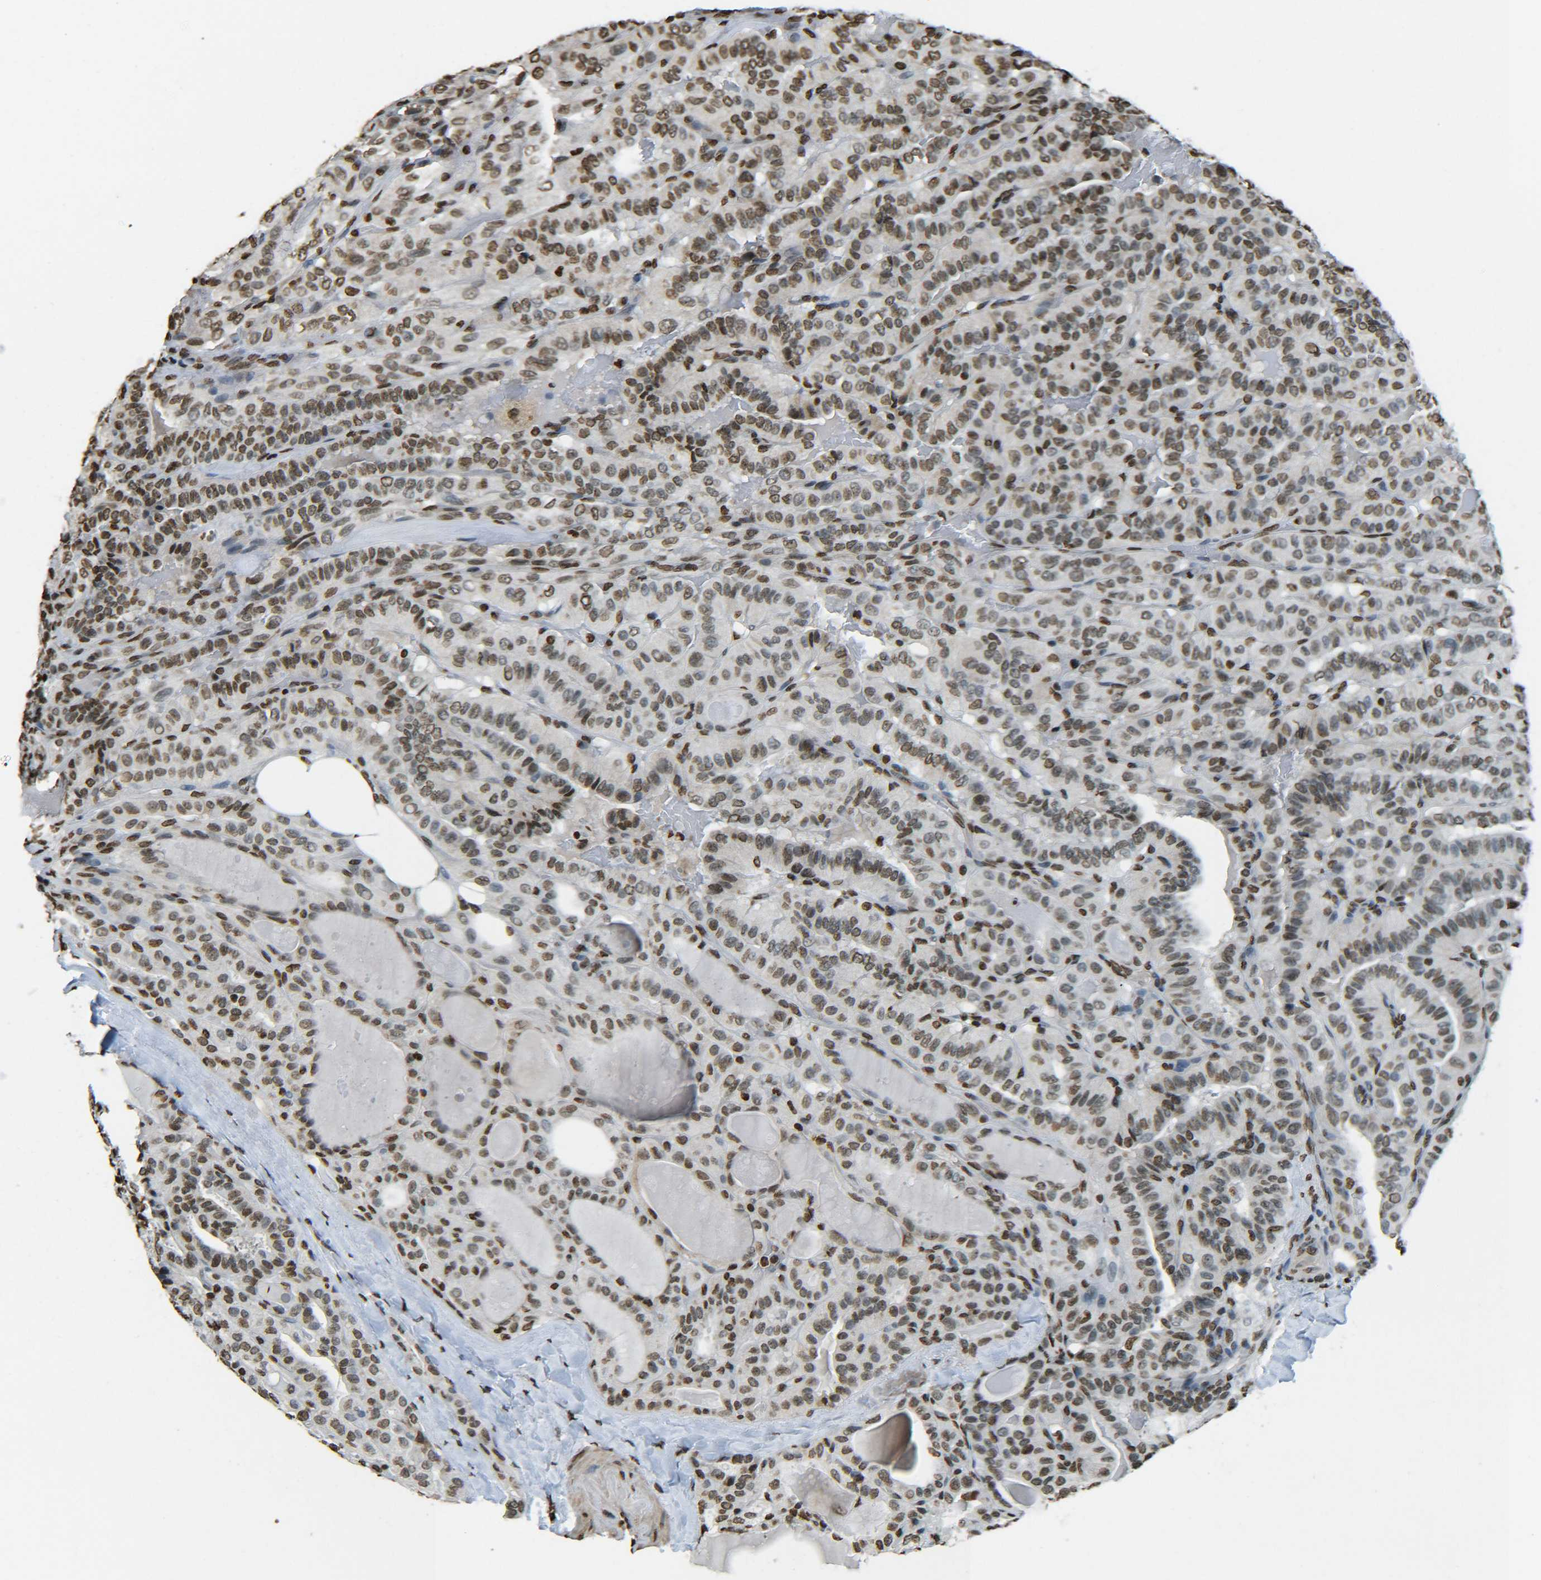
{"staining": {"intensity": "moderate", "quantity": ">75%", "location": "nuclear"}, "tissue": "thyroid cancer", "cell_type": "Tumor cells", "image_type": "cancer", "snomed": [{"axis": "morphology", "description": "Papillary adenocarcinoma, NOS"}, {"axis": "topography", "description": "Thyroid gland"}], "caption": "Immunohistochemistry micrograph of papillary adenocarcinoma (thyroid) stained for a protein (brown), which demonstrates medium levels of moderate nuclear expression in approximately >75% of tumor cells.", "gene": "H4C16", "patient": {"sex": "male", "age": 77}}